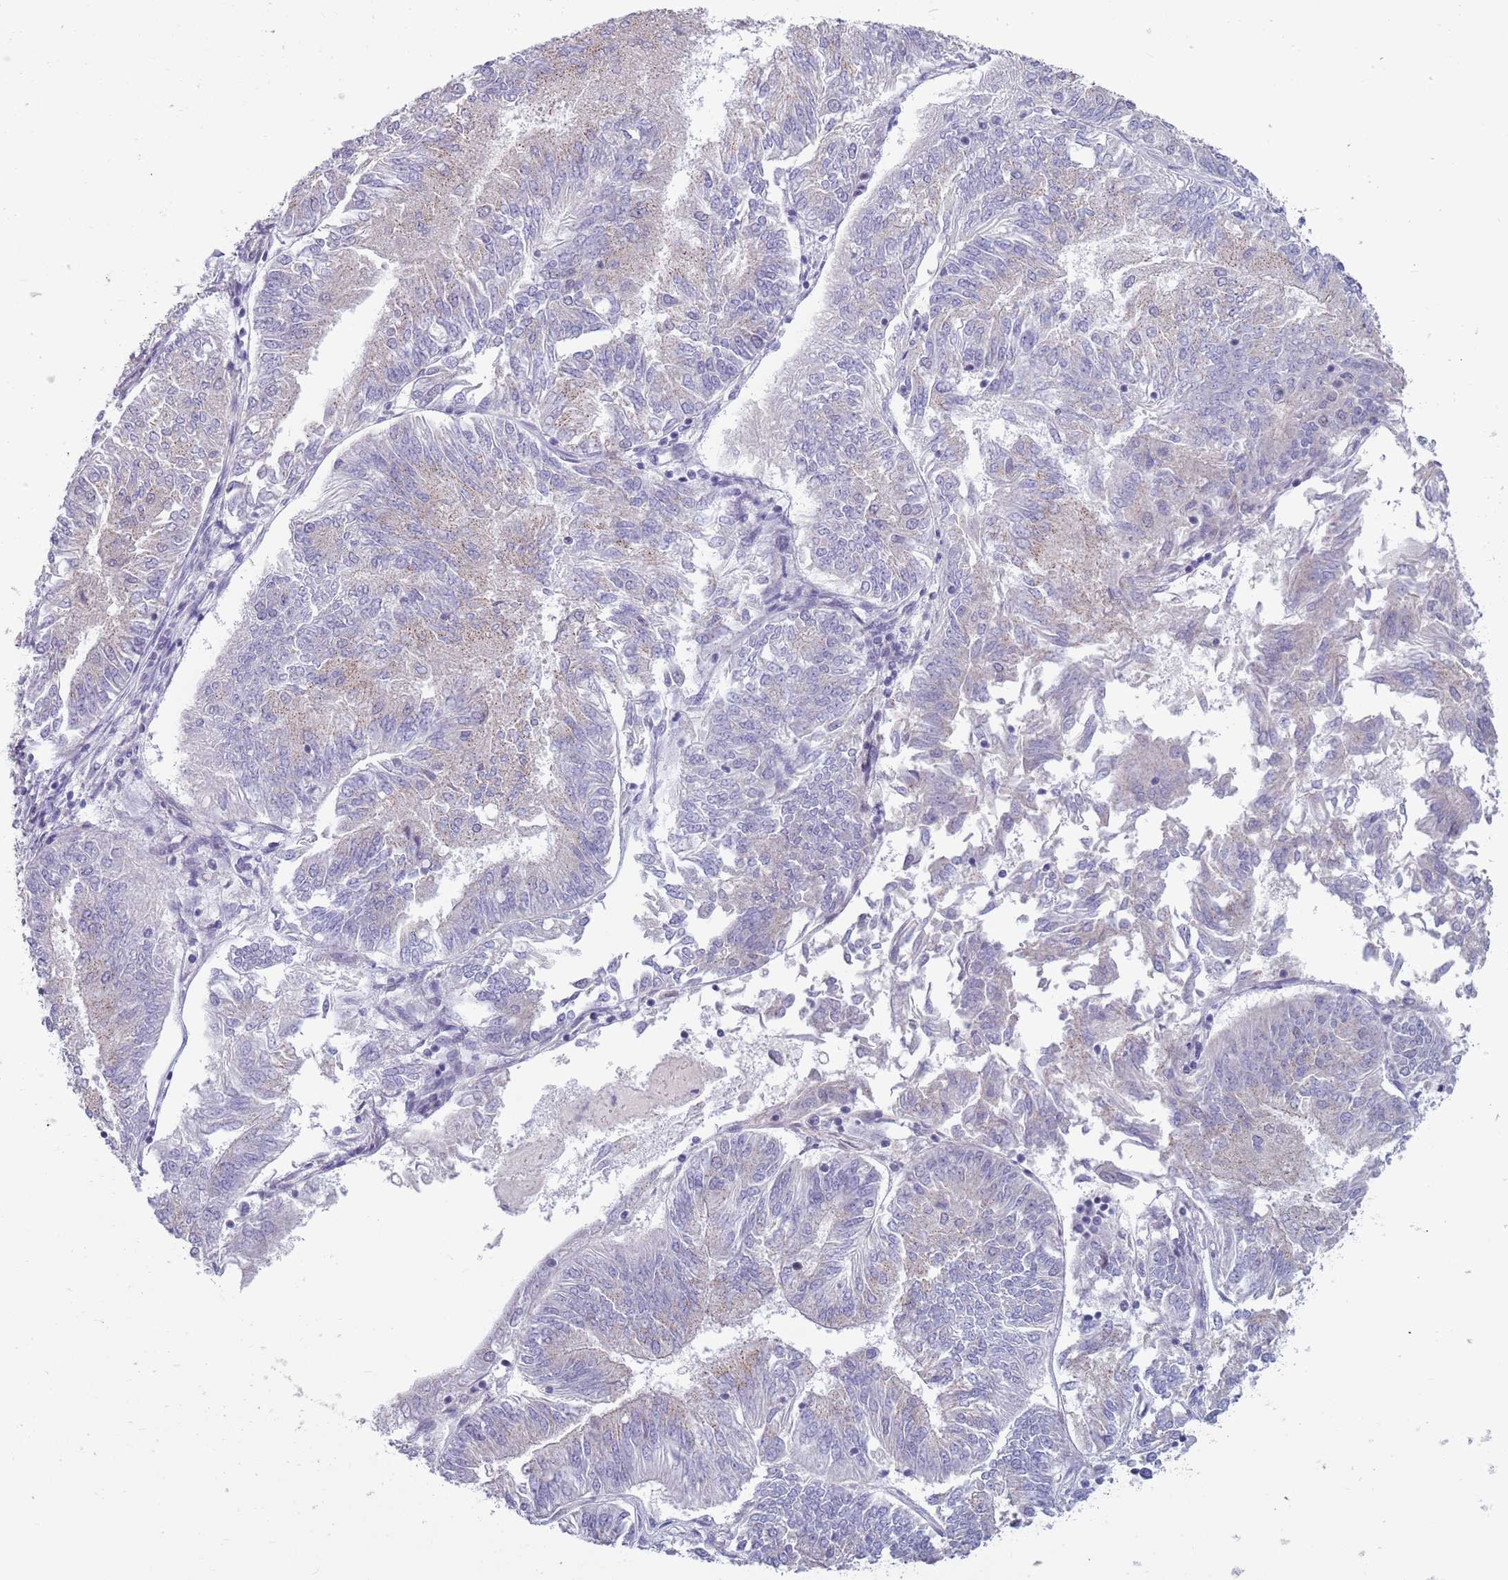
{"staining": {"intensity": "negative", "quantity": "none", "location": "none"}, "tissue": "endometrial cancer", "cell_type": "Tumor cells", "image_type": "cancer", "snomed": [{"axis": "morphology", "description": "Adenocarcinoma, NOS"}, {"axis": "topography", "description": "Endometrium"}], "caption": "This is an immunohistochemistry (IHC) histopathology image of endometrial adenocarcinoma. There is no expression in tumor cells.", "gene": "ZKSCAN2", "patient": {"sex": "female", "age": 58}}